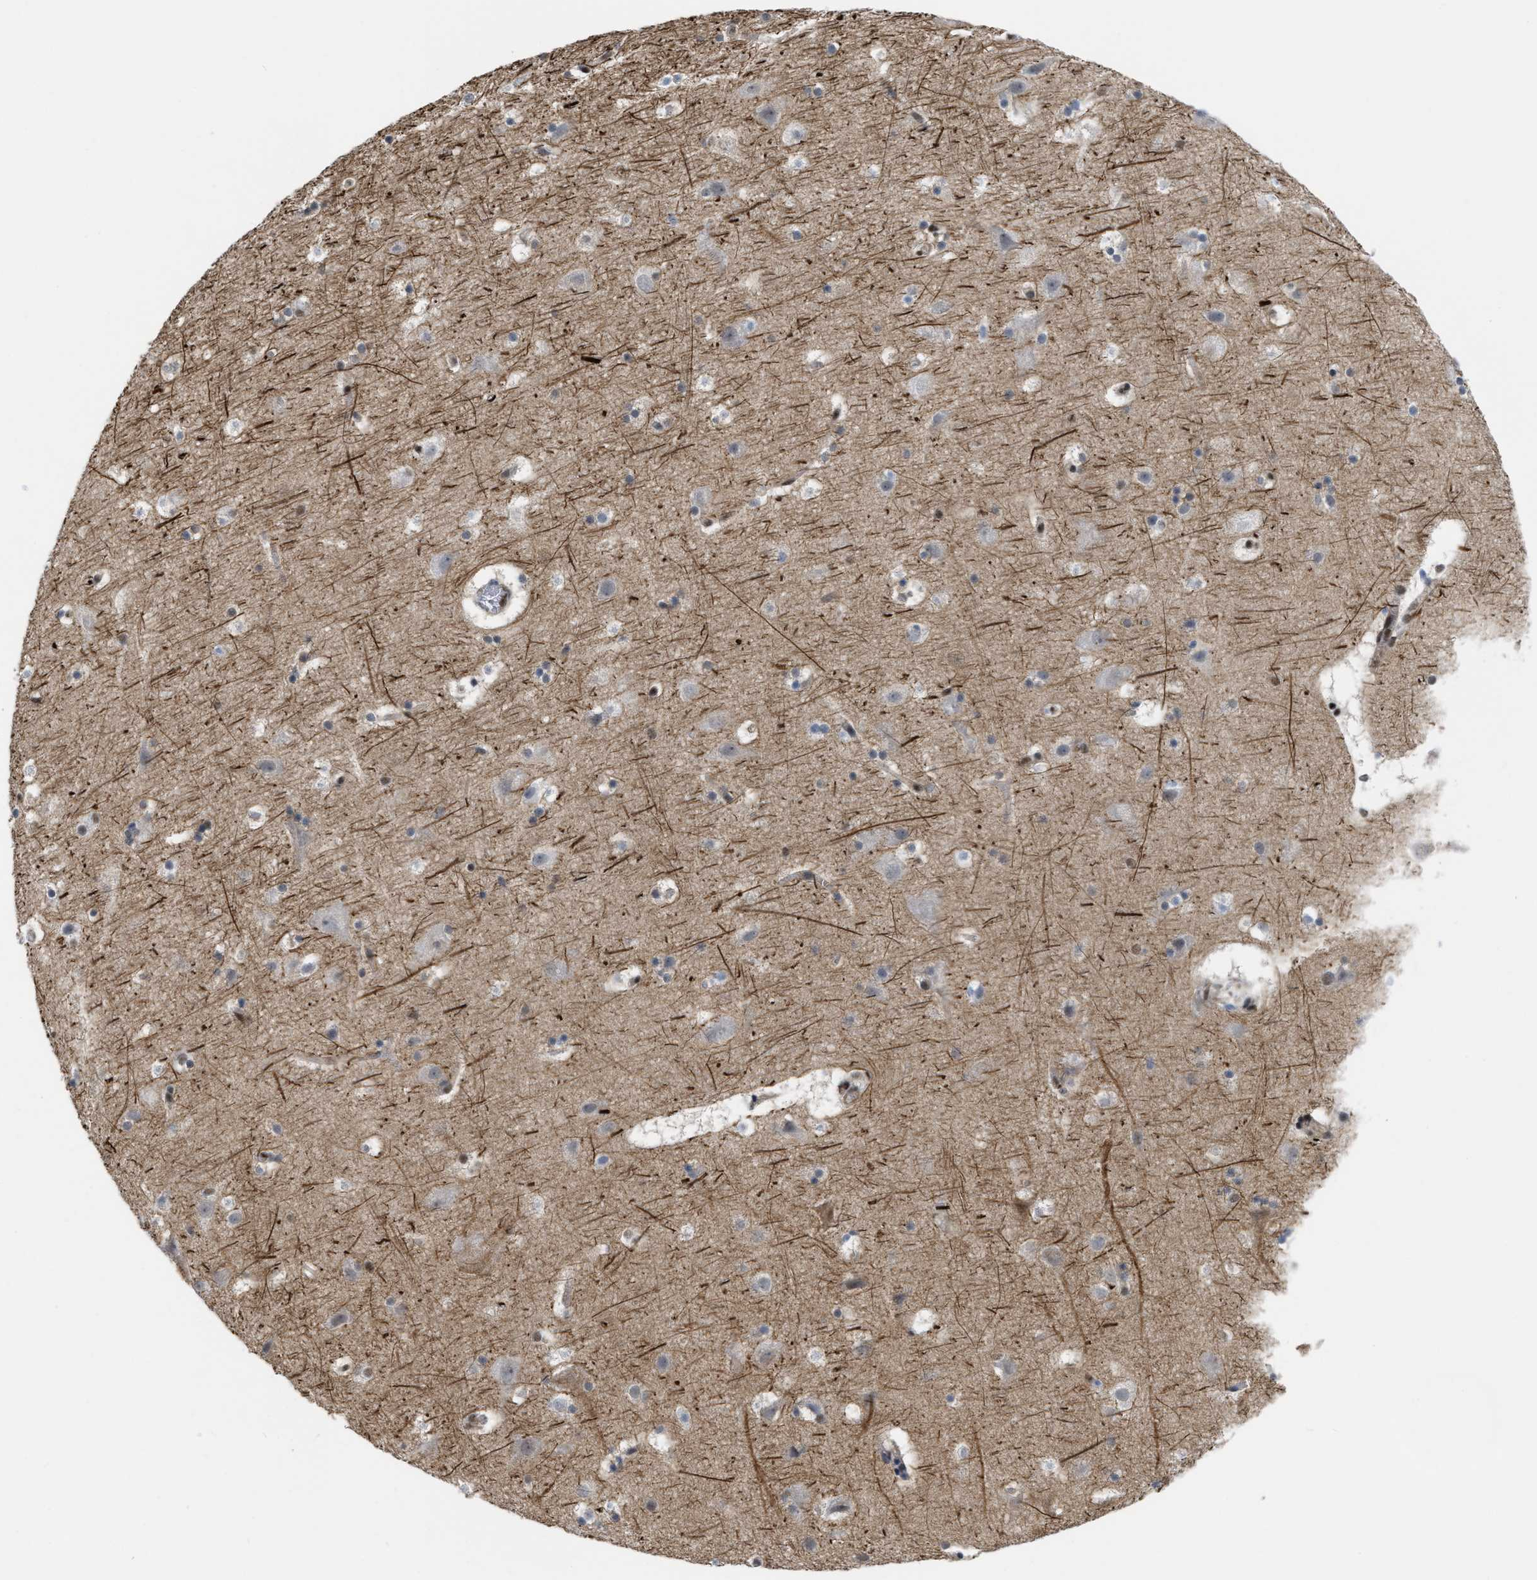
{"staining": {"intensity": "moderate", "quantity": ">75%", "location": "nuclear"}, "tissue": "cerebral cortex", "cell_type": "Endothelial cells", "image_type": "normal", "snomed": [{"axis": "morphology", "description": "Normal tissue, NOS"}, {"axis": "topography", "description": "Cerebral cortex"}], "caption": "Protein expression analysis of normal human cerebral cortex reveals moderate nuclear expression in about >75% of endothelial cells. (DAB (3,3'-diaminobenzidine) IHC with brightfield microscopy, high magnification).", "gene": "MIER1", "patient": {"sex": "male", "age": 45}}